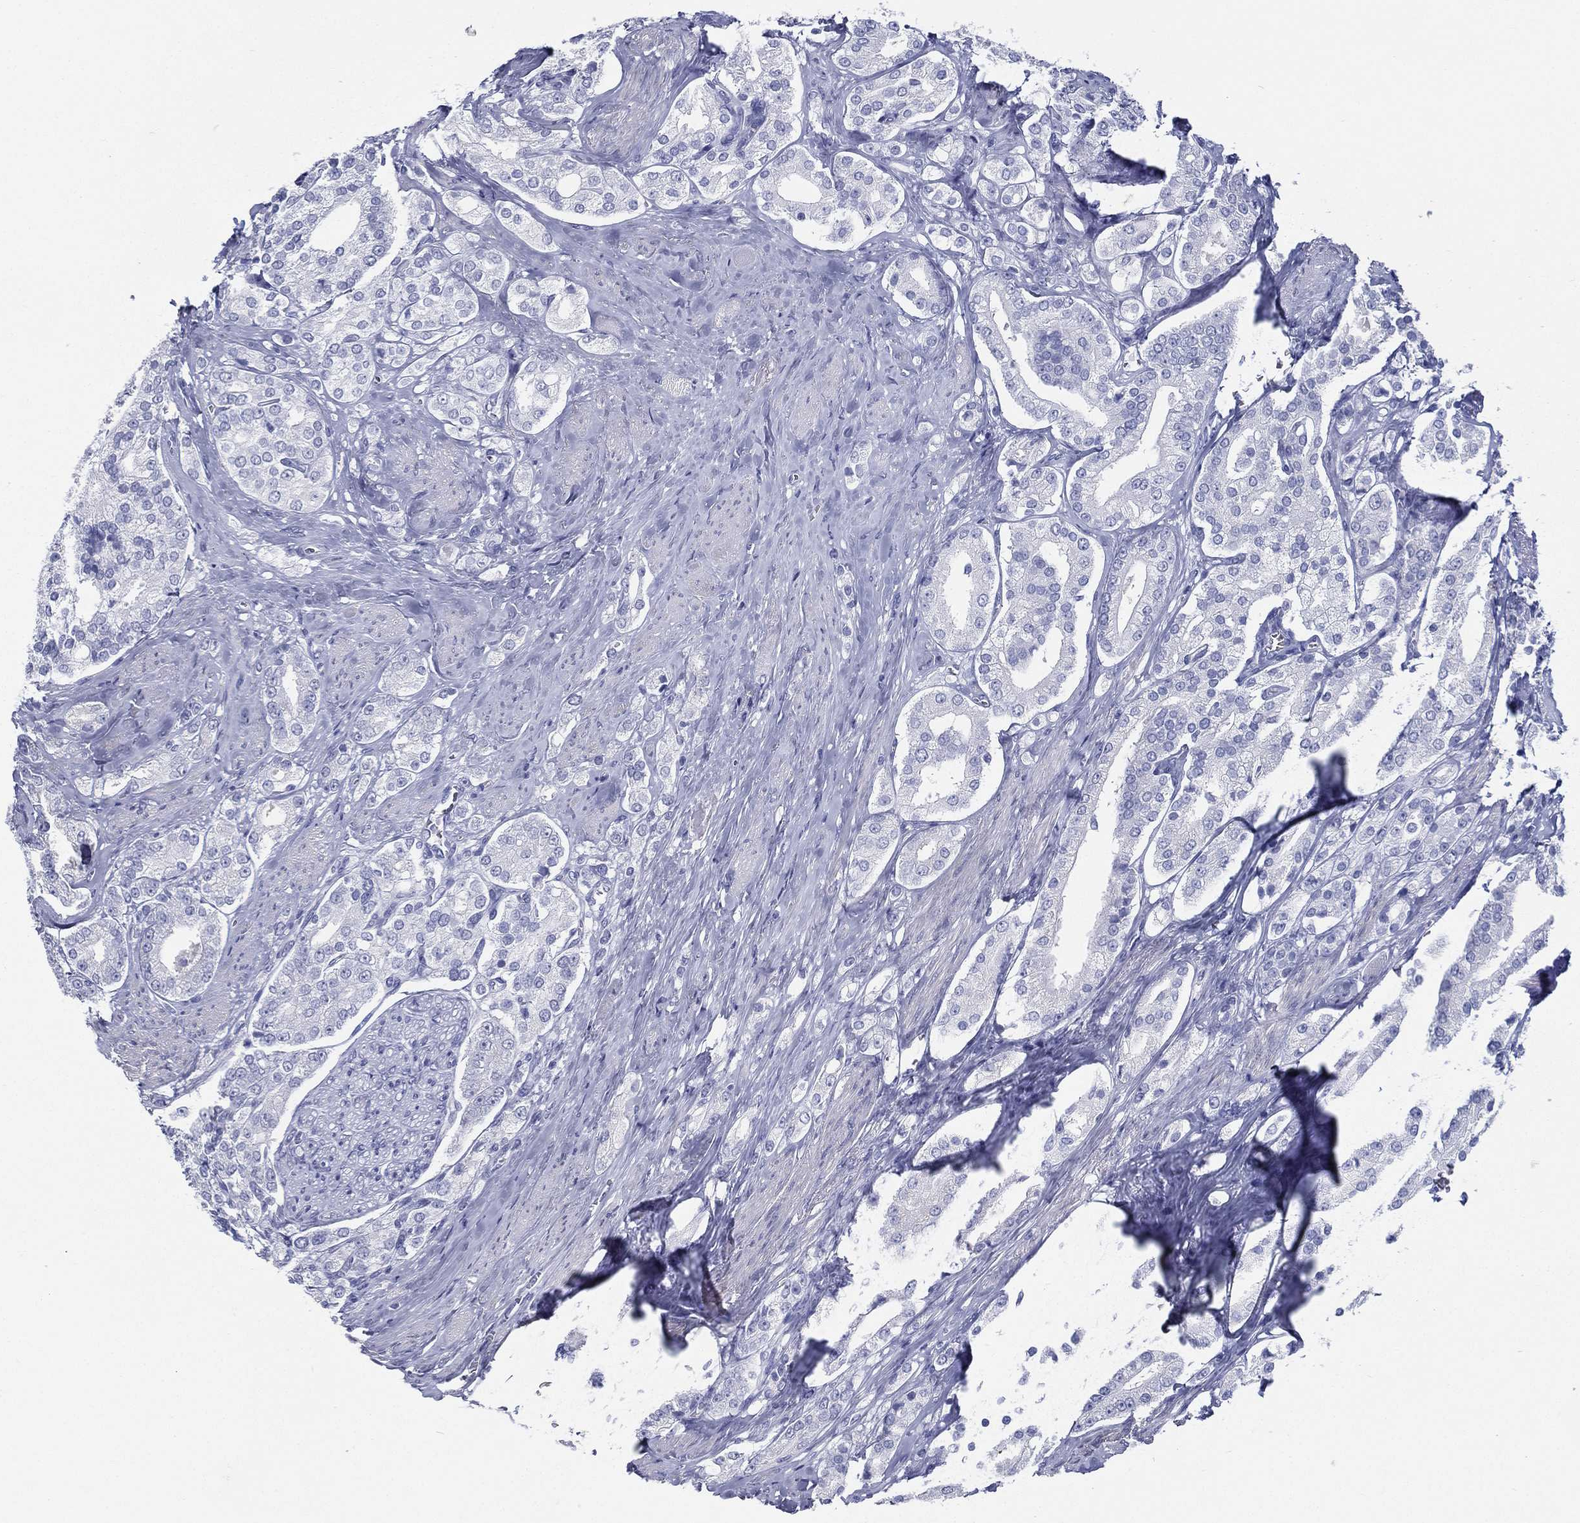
{"staining": {"intensity": "negative", "quantity": "none", "location": "none"}, "tissue": "prostate cancer", "cell_type": "Tumor cells", "image_type": "cancer", "snomed": [{"axis": "morphology", "description": "Adenocarcinoma, NOS"}, {"axis": "topography", "description": "Prostate and seminal vesicle, NOS"}, {"axis": "topography", "description": "Prostate"}], "caption": "Image shows no protein expression in tumor cells of prostate cancer tissue.", "gene": "RSPH4A", "patient": {"sex": "male", "age": 67}}